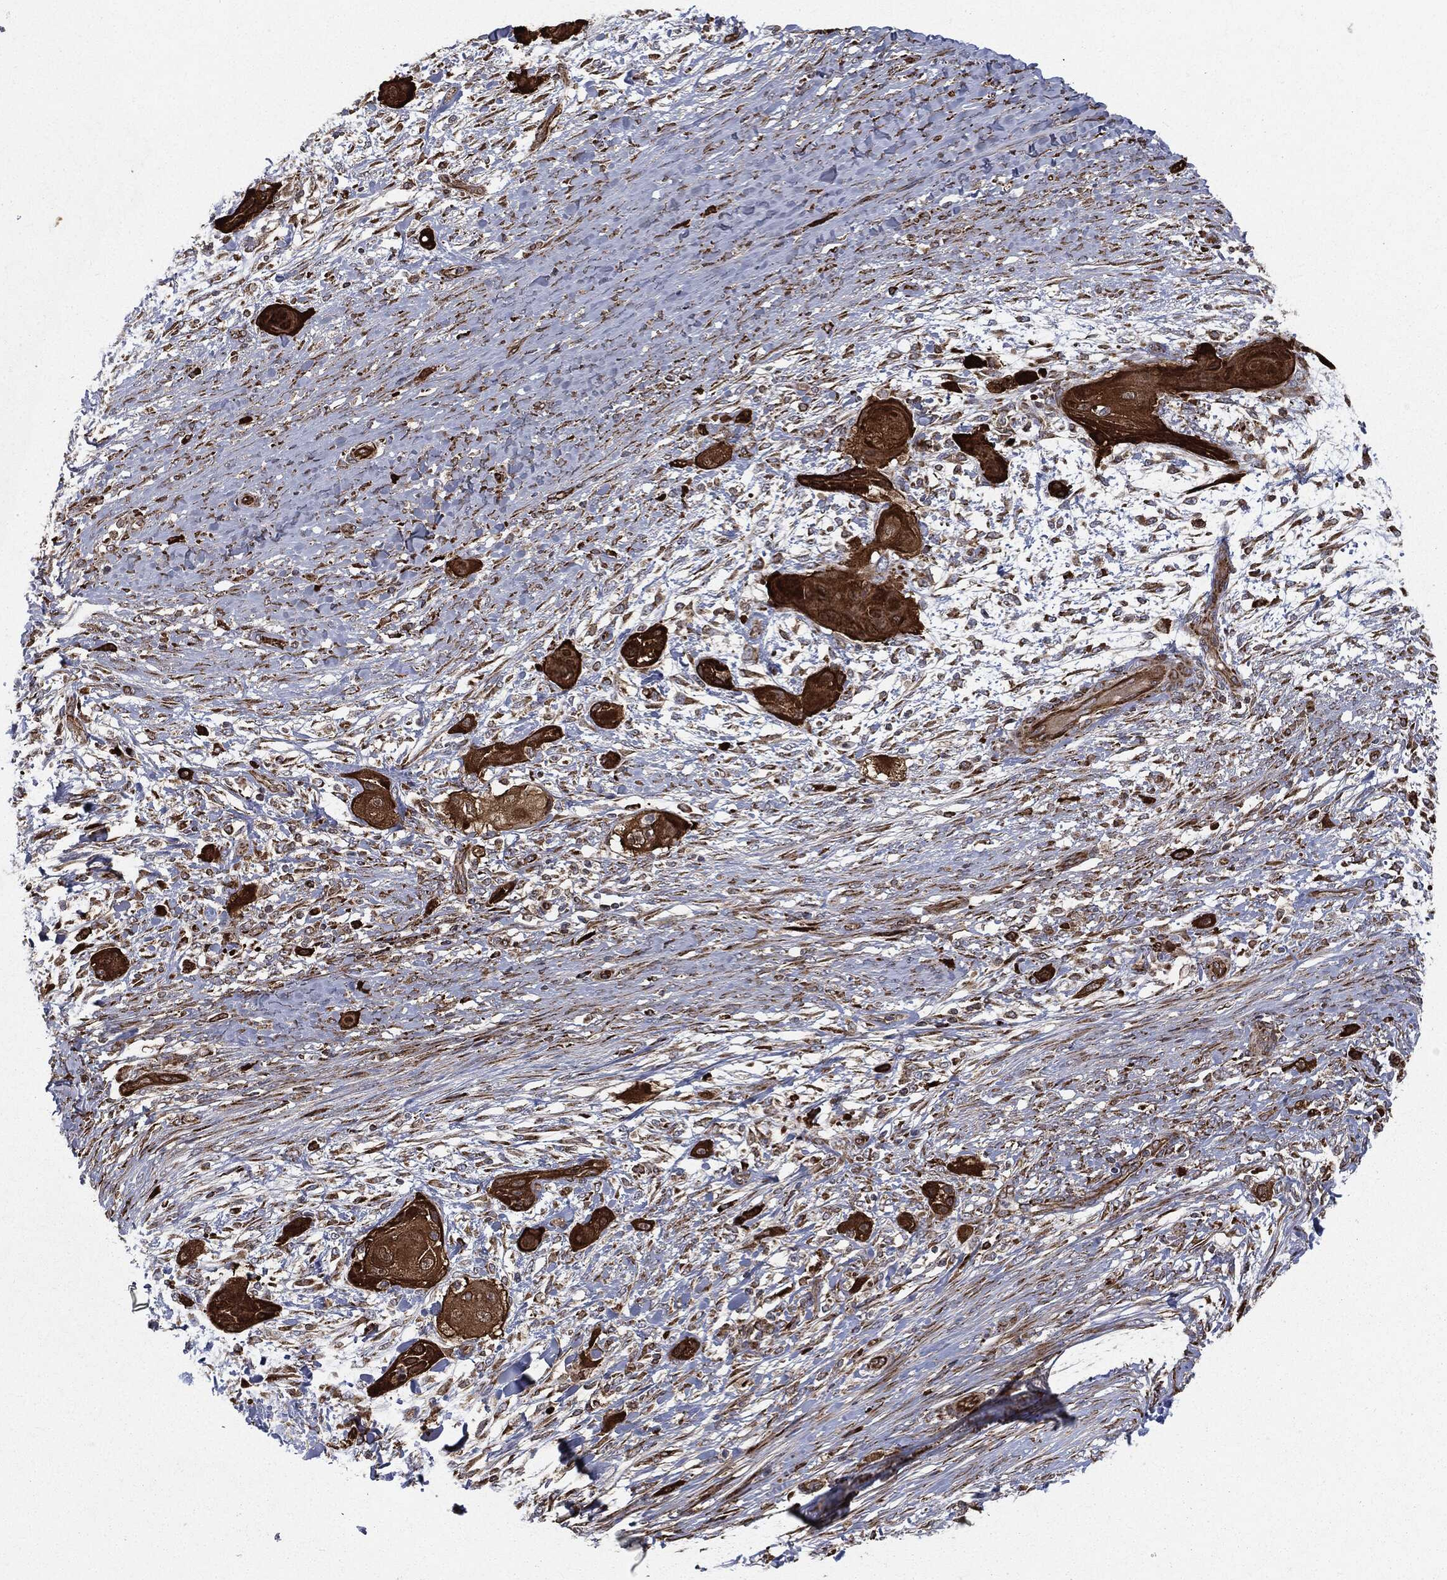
{"staining": {"intensity": "strong", "quantity": ">75%", "location": "cytoplasmic/membranous"}, "tissue": "skin cancer", "cell_type": "Tumor cells", "image_type": "cancer", "snomed": [{"axis": "morphology", "description": "Squamous cell carcinoma, NOS"}, {"axis": "topography", "description": "Skin"}], "caption": "Human skin cancer stained with a brown dye demonstrates strong cytoplasmic/membranous positive staining in approximately >75% of tumor cells.", "gene": "CYLD", "patient": {"sex": "male", "age": 62}}